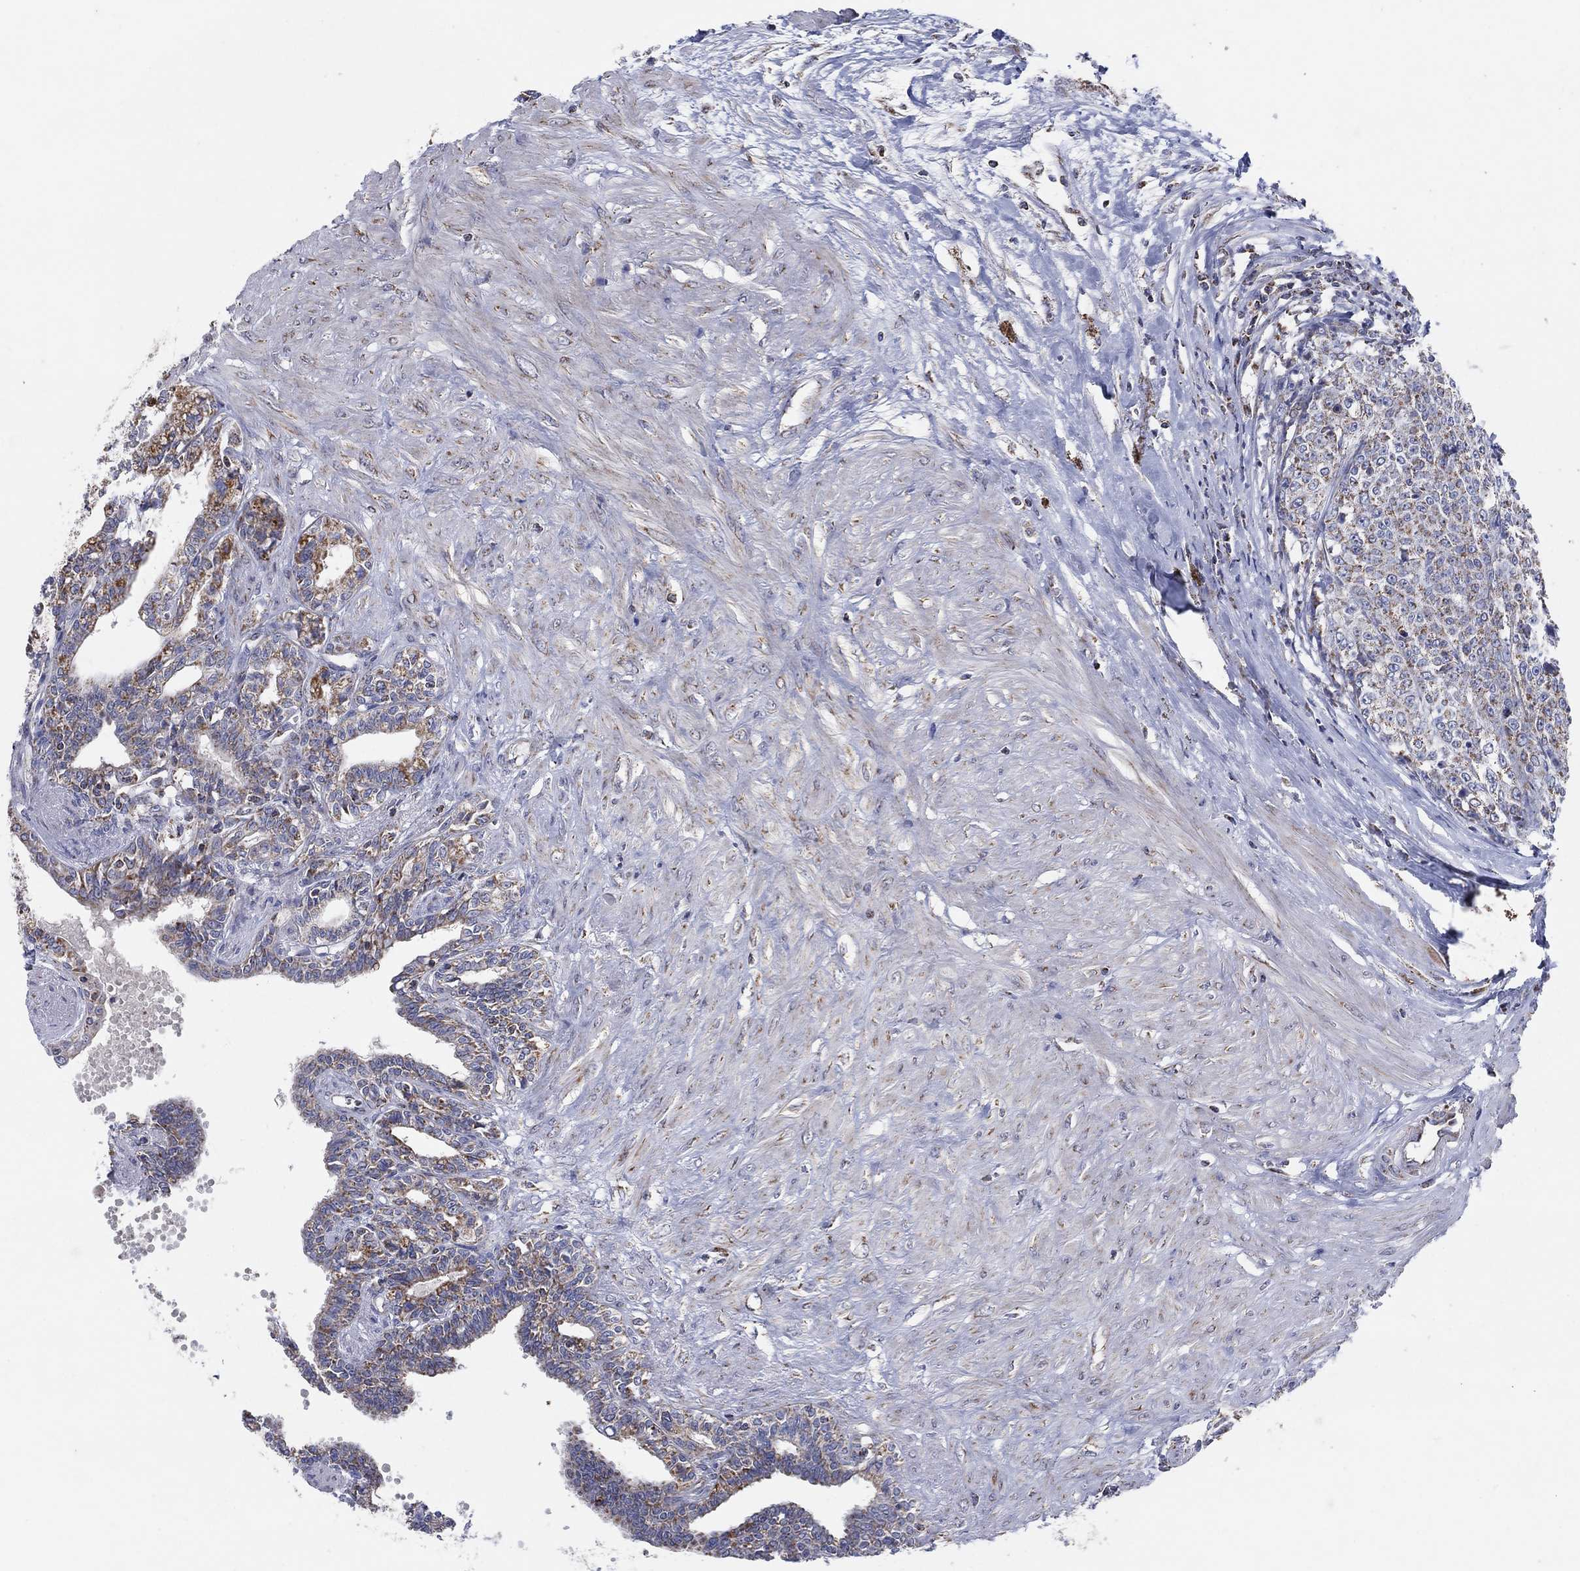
{"staining": {"intensity": "moderate", "quantity": "25%-75%", "location": "cytoplasmic/membranous"}, "tissue": "seminal vesicle", "cell_type": "Glandular cells", "image_type": "normal", "snomed": [{"axis": "morphology", "description": "Normal tissue, NOS"}, {"axis": "morphology", "description": "Urothelial carcinoma, NOS"}, {"axis": "topography", "description": "Urinary bladder"}, {"axis": "topography", "description": "Seminal veicle"}], "caption": "DAB immunohistochemical staining of normal human seminal vesicle displays moderate cytoplasmic/membranous protein positivity in approximately 25%-75% of glandular cells.", "gene": "C9orf85", "patient": {"sex": "male", "age": 76}}